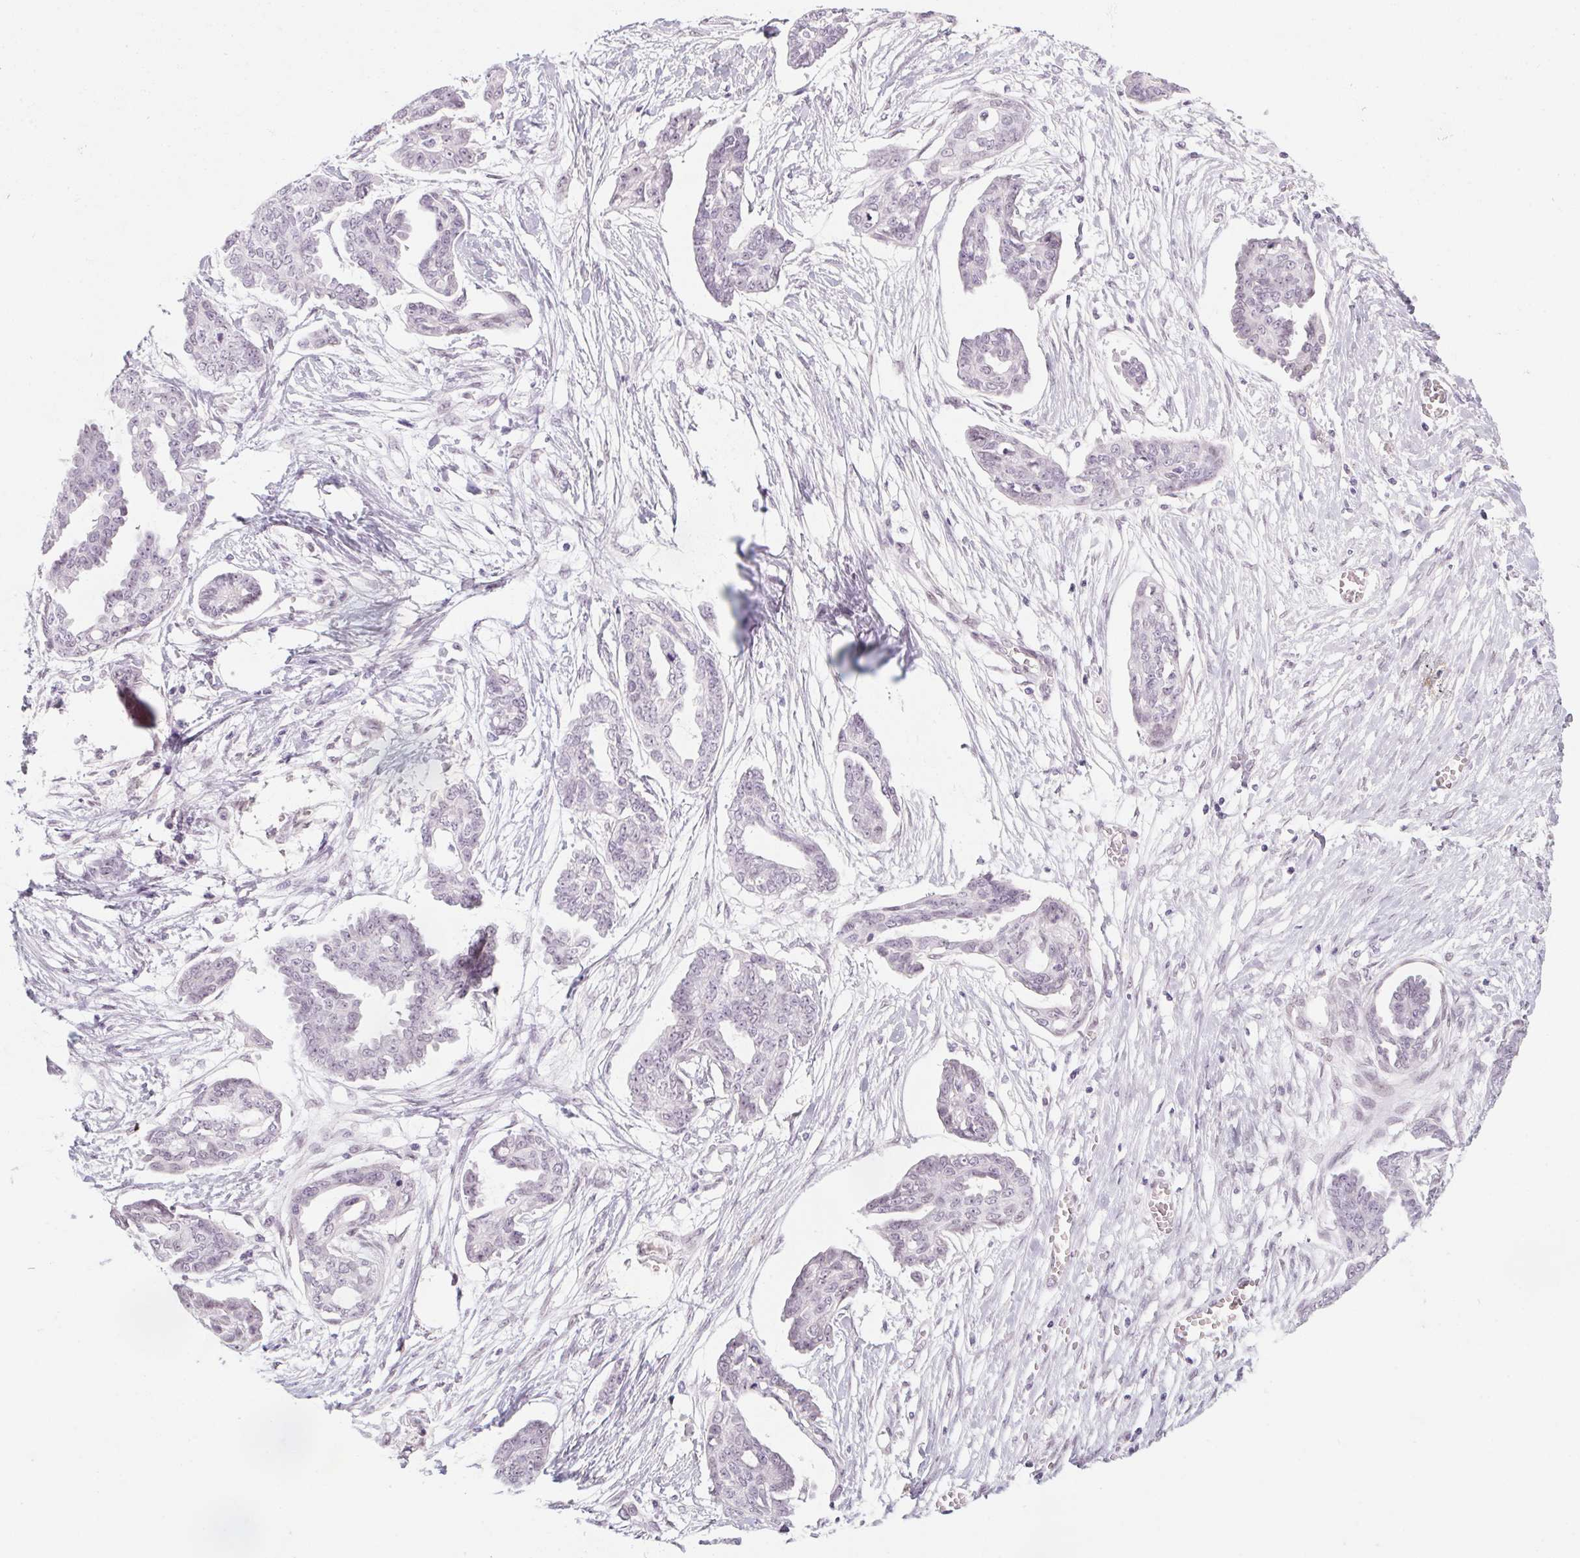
{"staining": {"intensity": "negative", "quantity": "none", "location": "none"}, "tissue": "ovarian cancer", "cell_type": "Tumor cells", "image_type": "cancer", "snomed": [{"axis": "morphology", "description": "Cystadenocarcinoma, serous, NOS"}, {"axis": "topography", "description": "Ovary"}], "caption": "DAB (3,3'-diaminobenzidine) immunohistochemical staining of ovarian serous cystadenocarcinoma reveals no significant positivity in tumor cells.", "gene": "KCNQ2", "patient": {"sex": "female", "age": 71}}